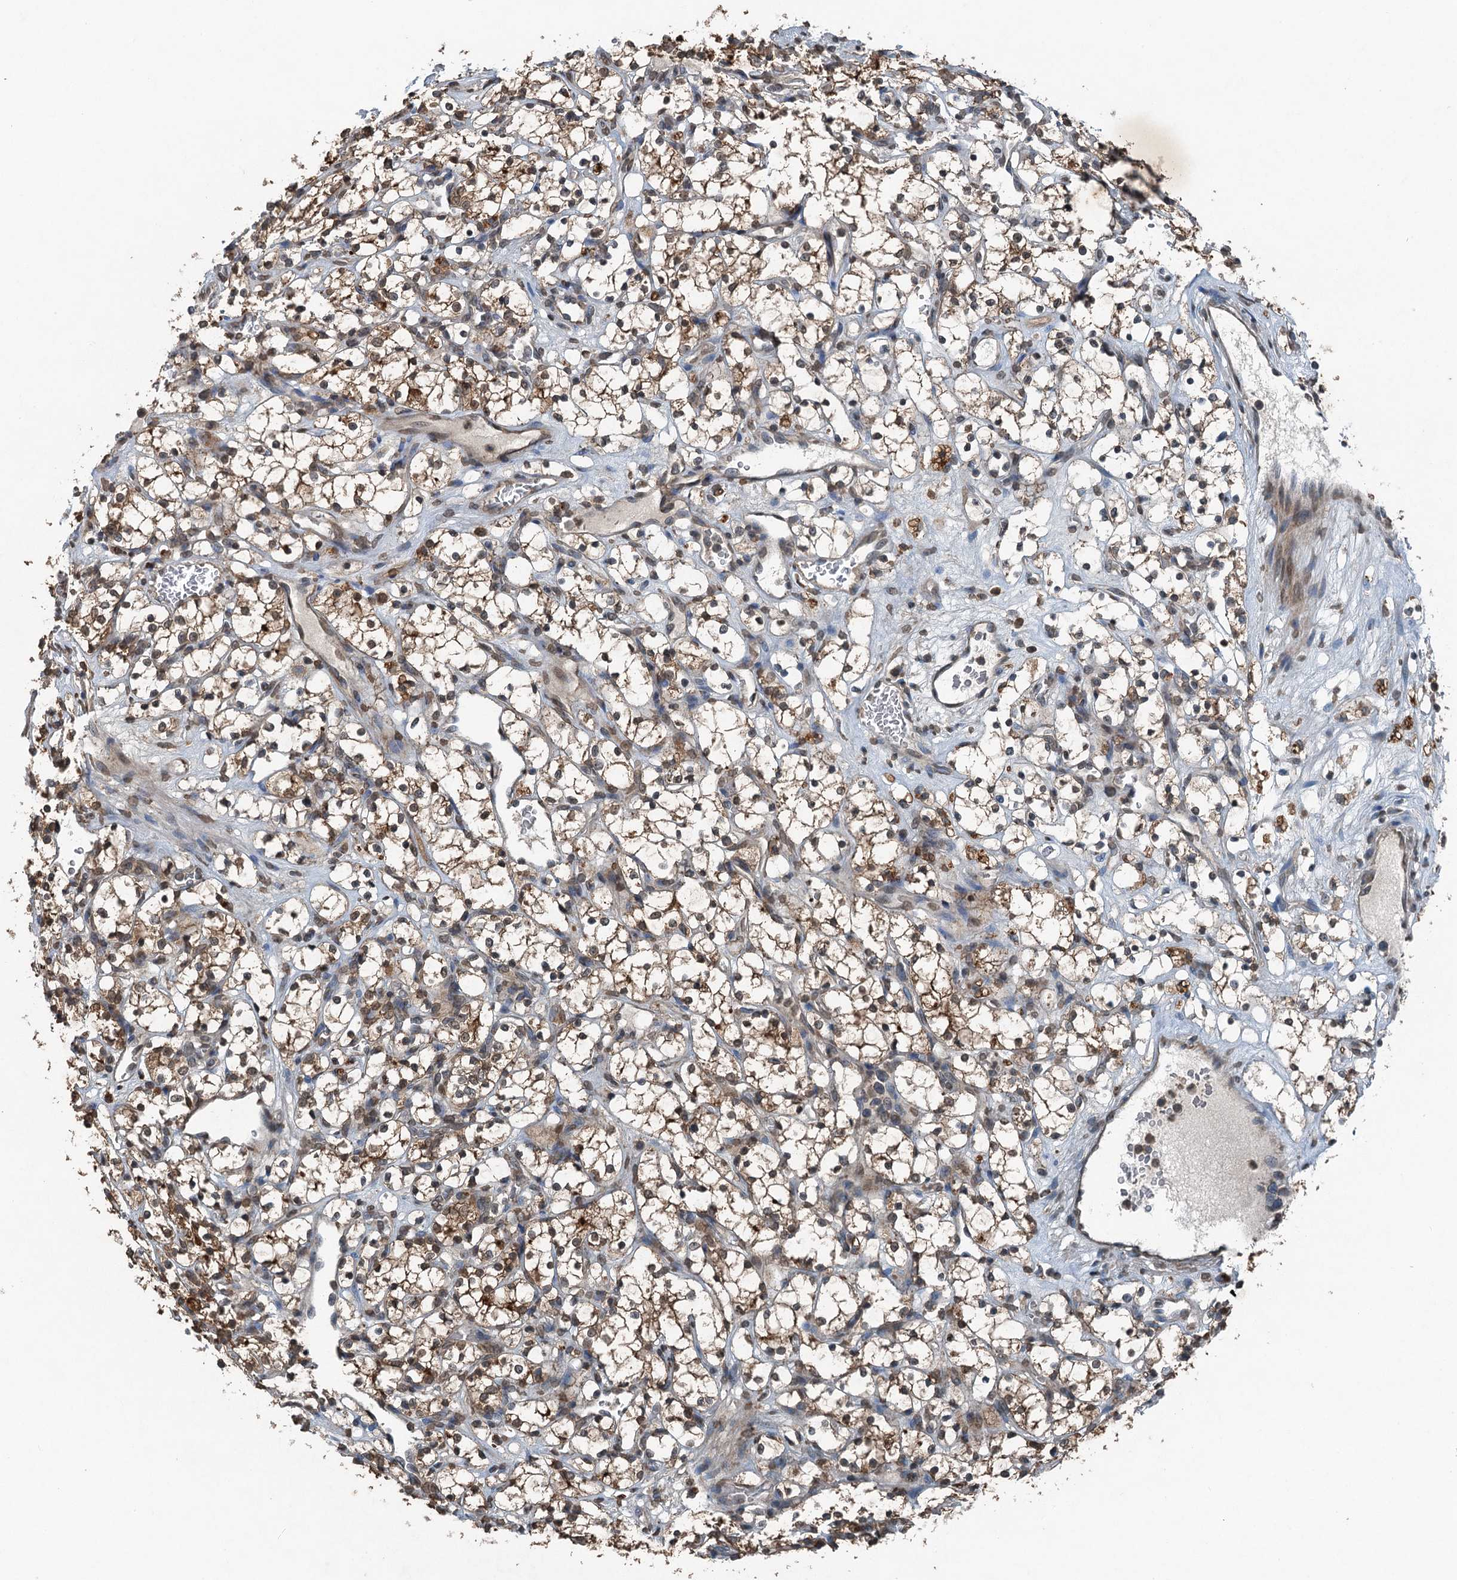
{"staining": {"intensity": "moderate", "quantity": "25%-75%", "location": "cytoplasmic/membranous"}, "tissue": "renal cancer", "cell_type": "Tumor cells", "image_type": "cancer", "snomed": [{"axis": "morphology", "description": "Adenocarcinoma, NOS"}, {"axis": "topography", "description": "Kidney"}], "caption": "High-power microscopy captured an immunohistochemistry micrograph of renal cancer (adenocarcinoma), revealing moderate cytoplasmic/membranous staining in about 25%-75% of tumor cells.", "gene": "TCTN1", "patient": {"sex": "female", "age": 69}}